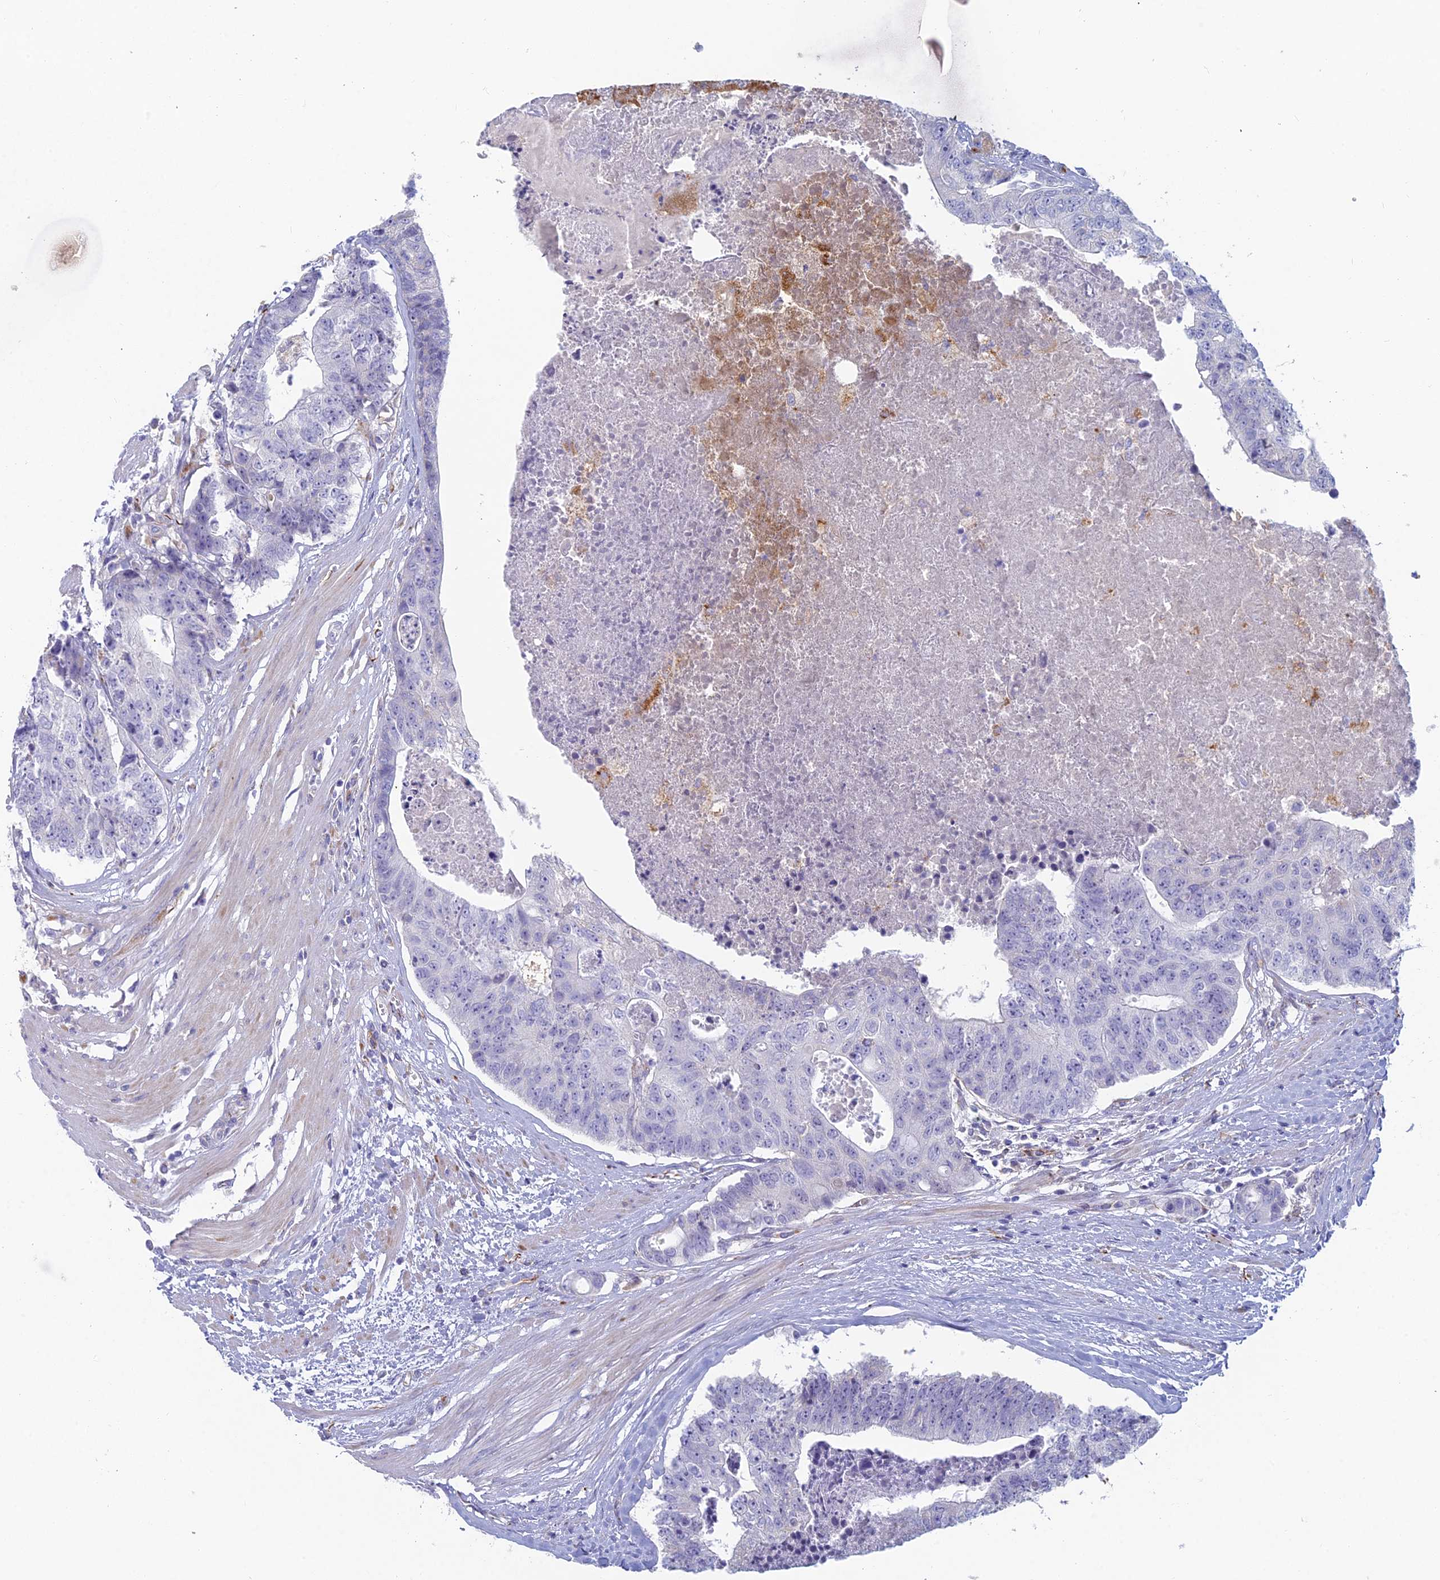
{"staining": {"intensity": "negative", "quantity": "none", "location": "none"}, "tissue": "colorectal cancer", "cell_type": "Tumor cells", "image_type": "cancer", "snomed": [{"axis": "morphology", "description": "Adenocarcinoma, NOS"}, {"axis": "topography", "description": "Colon"}], "caption": "A histopathology image of colorectal cancer stained for a protein reveals no brown staining in tumor cells.", "gene": "FERD3L", "patient": {"sex": "female", "age": 67}}